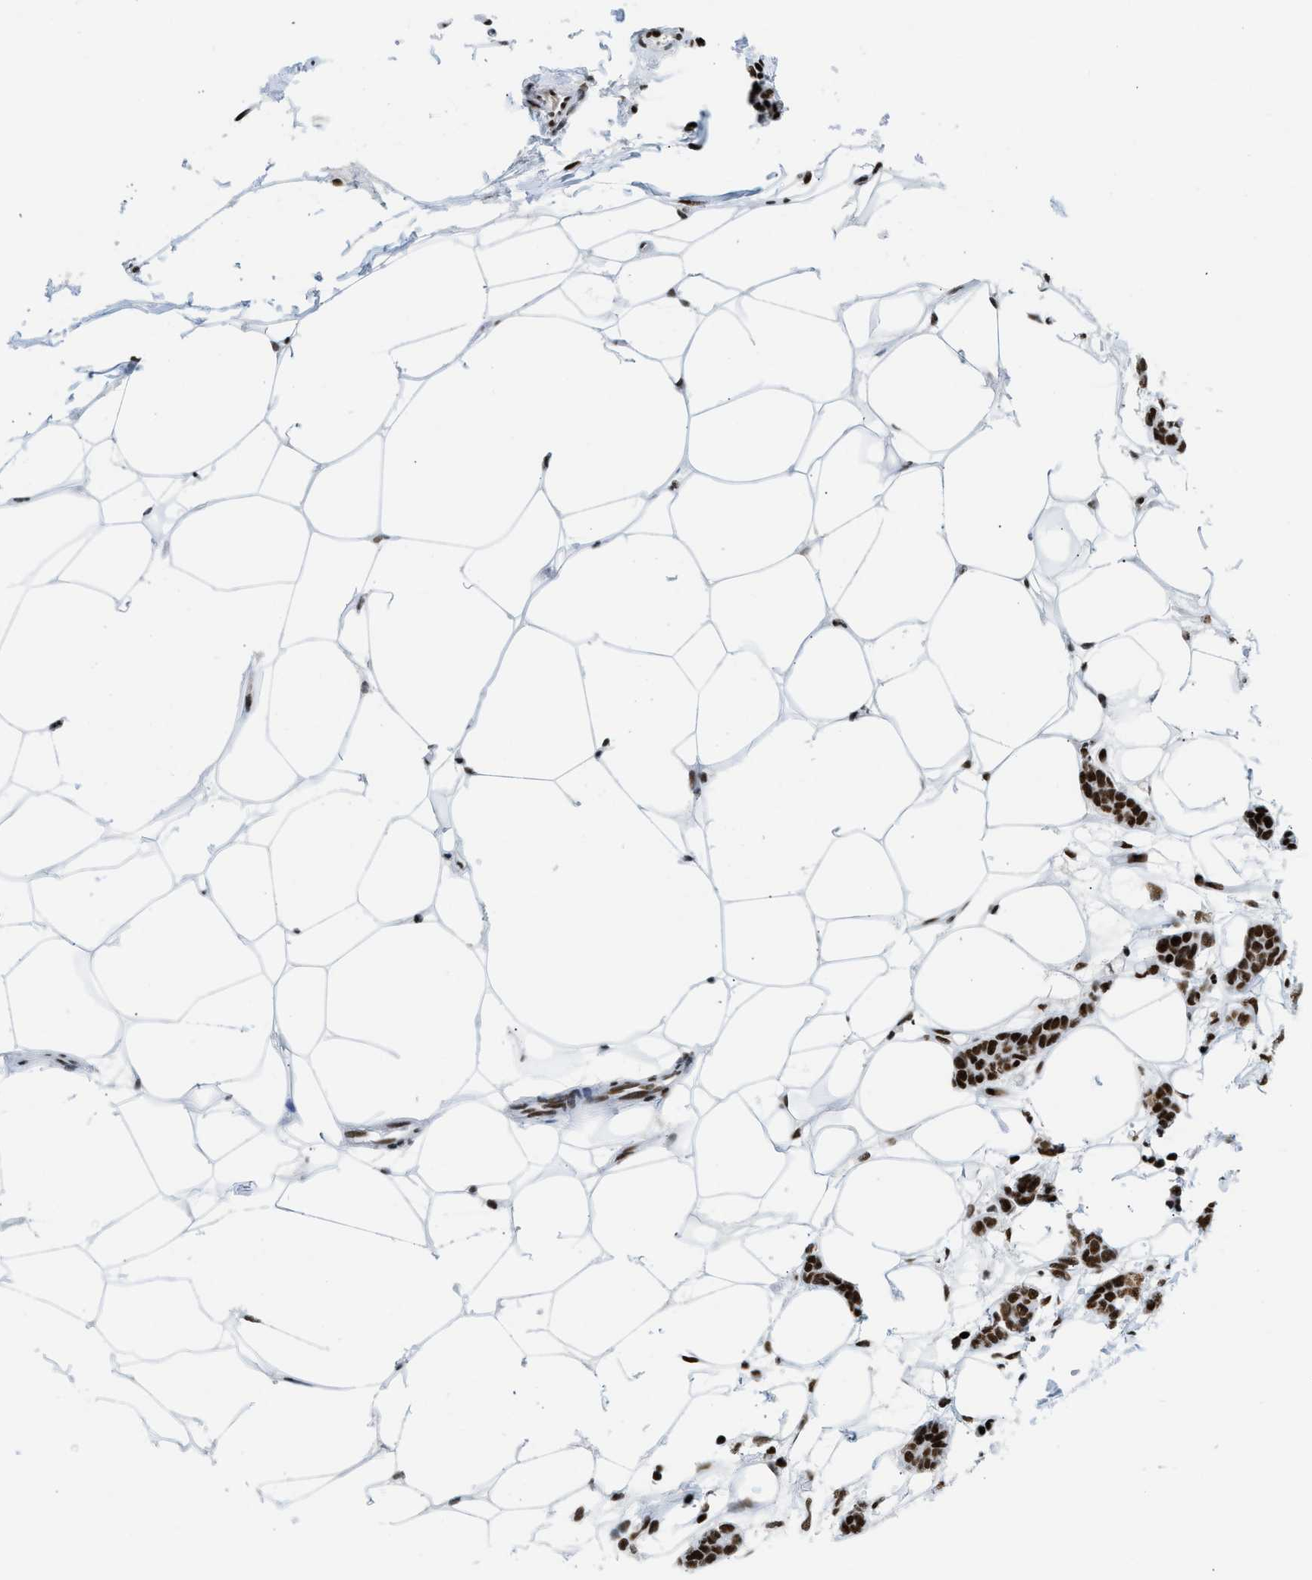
{"staining": {"intensity": "strong", "quantity": ">75%", "location": "nuclear"}, "tissue": "breast cancer", "cell_type": "Tumor cells", "image_type": "cancer", "snomed": [{"axis": "morphology", "description": "Lobular carcinoma"}, {"axis": "topography", "description": "Skin"}, {"axis": "topography", "description": "Breast"}], "caption": "IHC histopathology image of neoplastic tissue: lobular carcinoma (breast) stained using immunohistochemistry reveals high levels of strong protein expression localized specifically in the nuclear of tumor cells, appearing as a nuclear brown color.", "gene": "PIF1", "patient": {"sex": "female", "age": 46}}